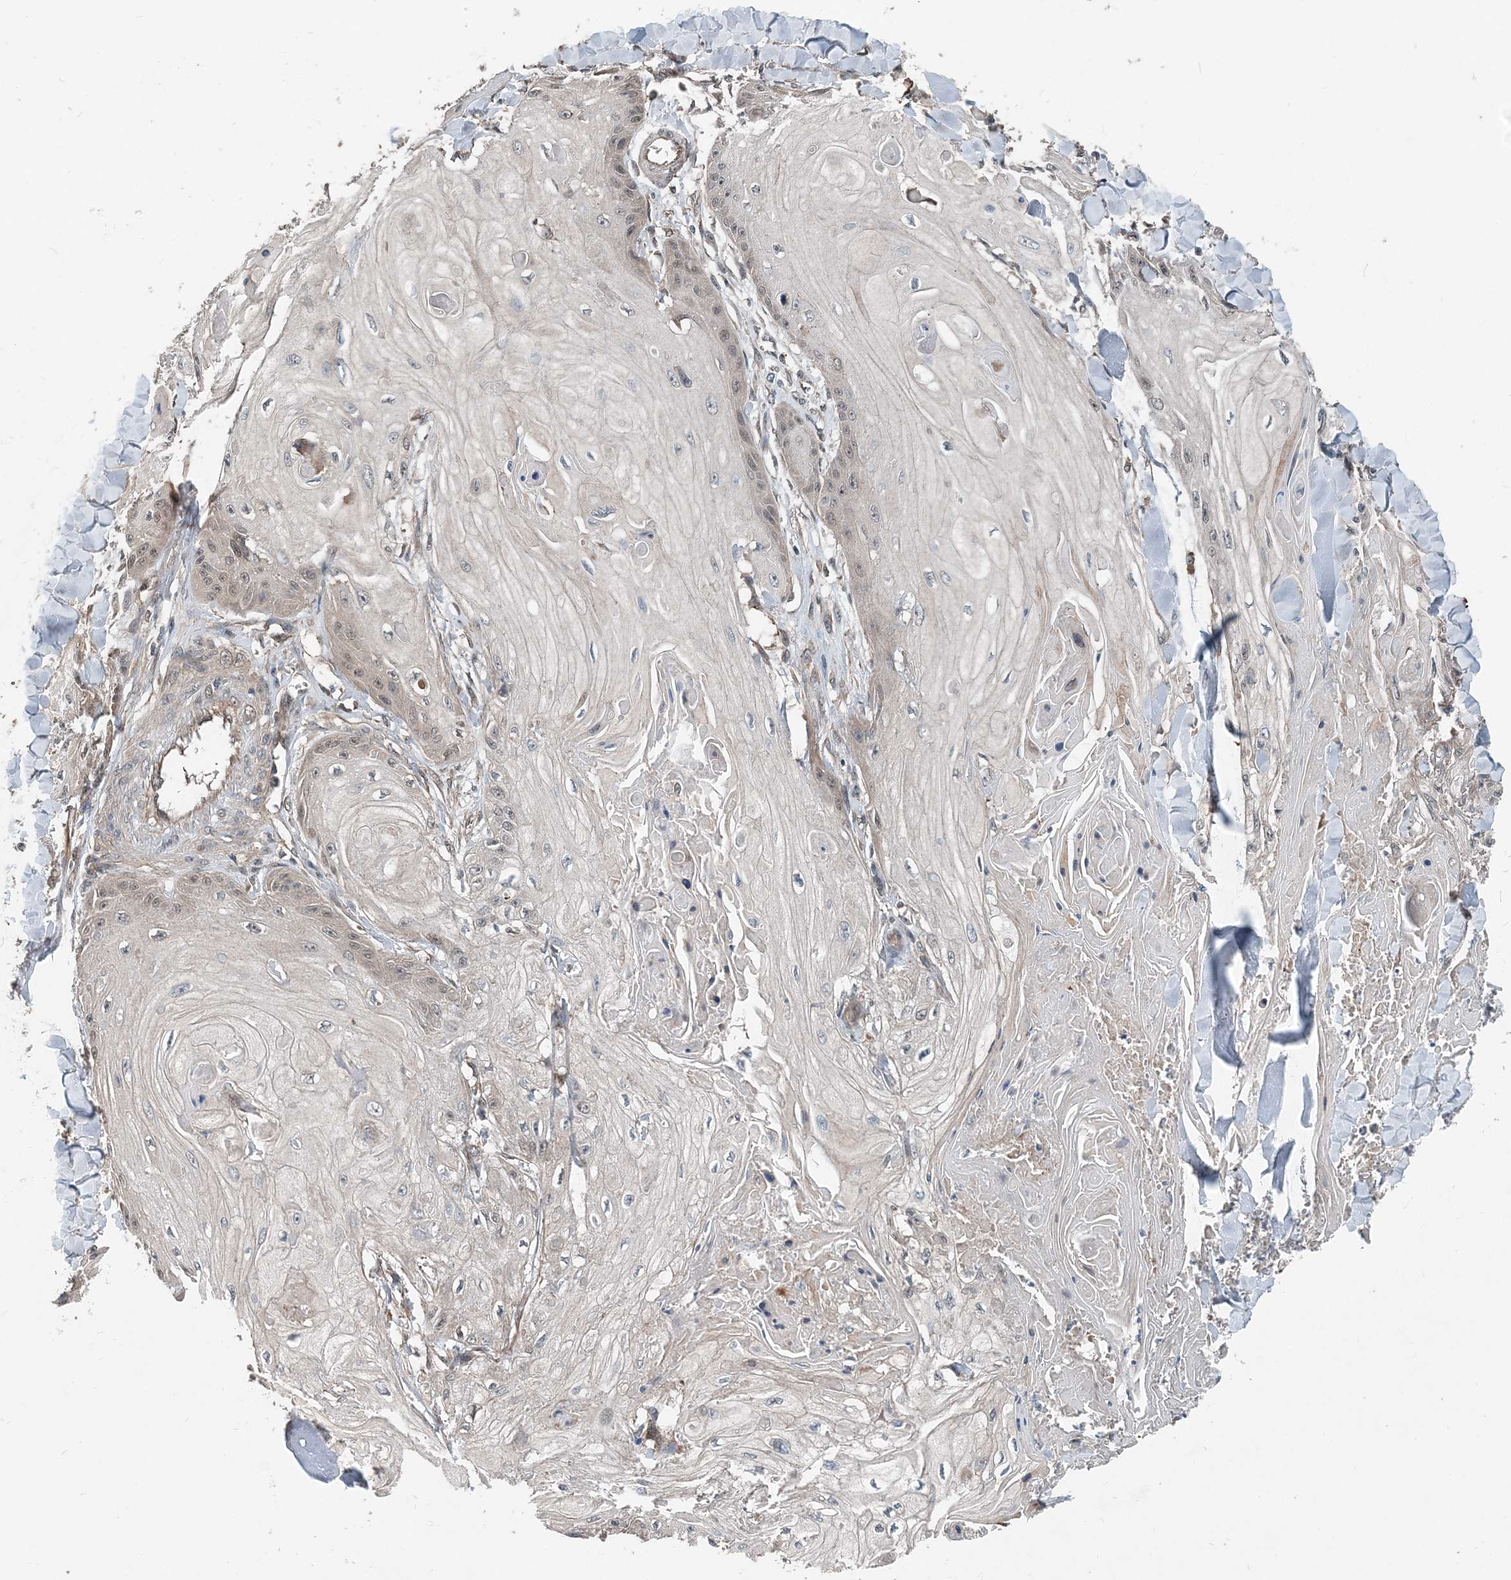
{"staining": {"intensity": "weak", "quantity": "<25%", "location": "nuclear"}, "tissue": "skin cancer", "cell_type": "Tumor cells", "image_type": "cancer", "snomed": [{"axis": "morphology", "description": "Squamous cell carcinoma, NOS"}, {"axis": "topography", "description": "Skin"}], "caption": "DAB immunohistochemical staining of human skin cancer reveals no significant positivity in tumor cells. (Immunohistochemistry (ihc), brightfield microscopy, high magnification).", "gene": "SMPD3", "patient": {"sex": "male", "age": 74}}